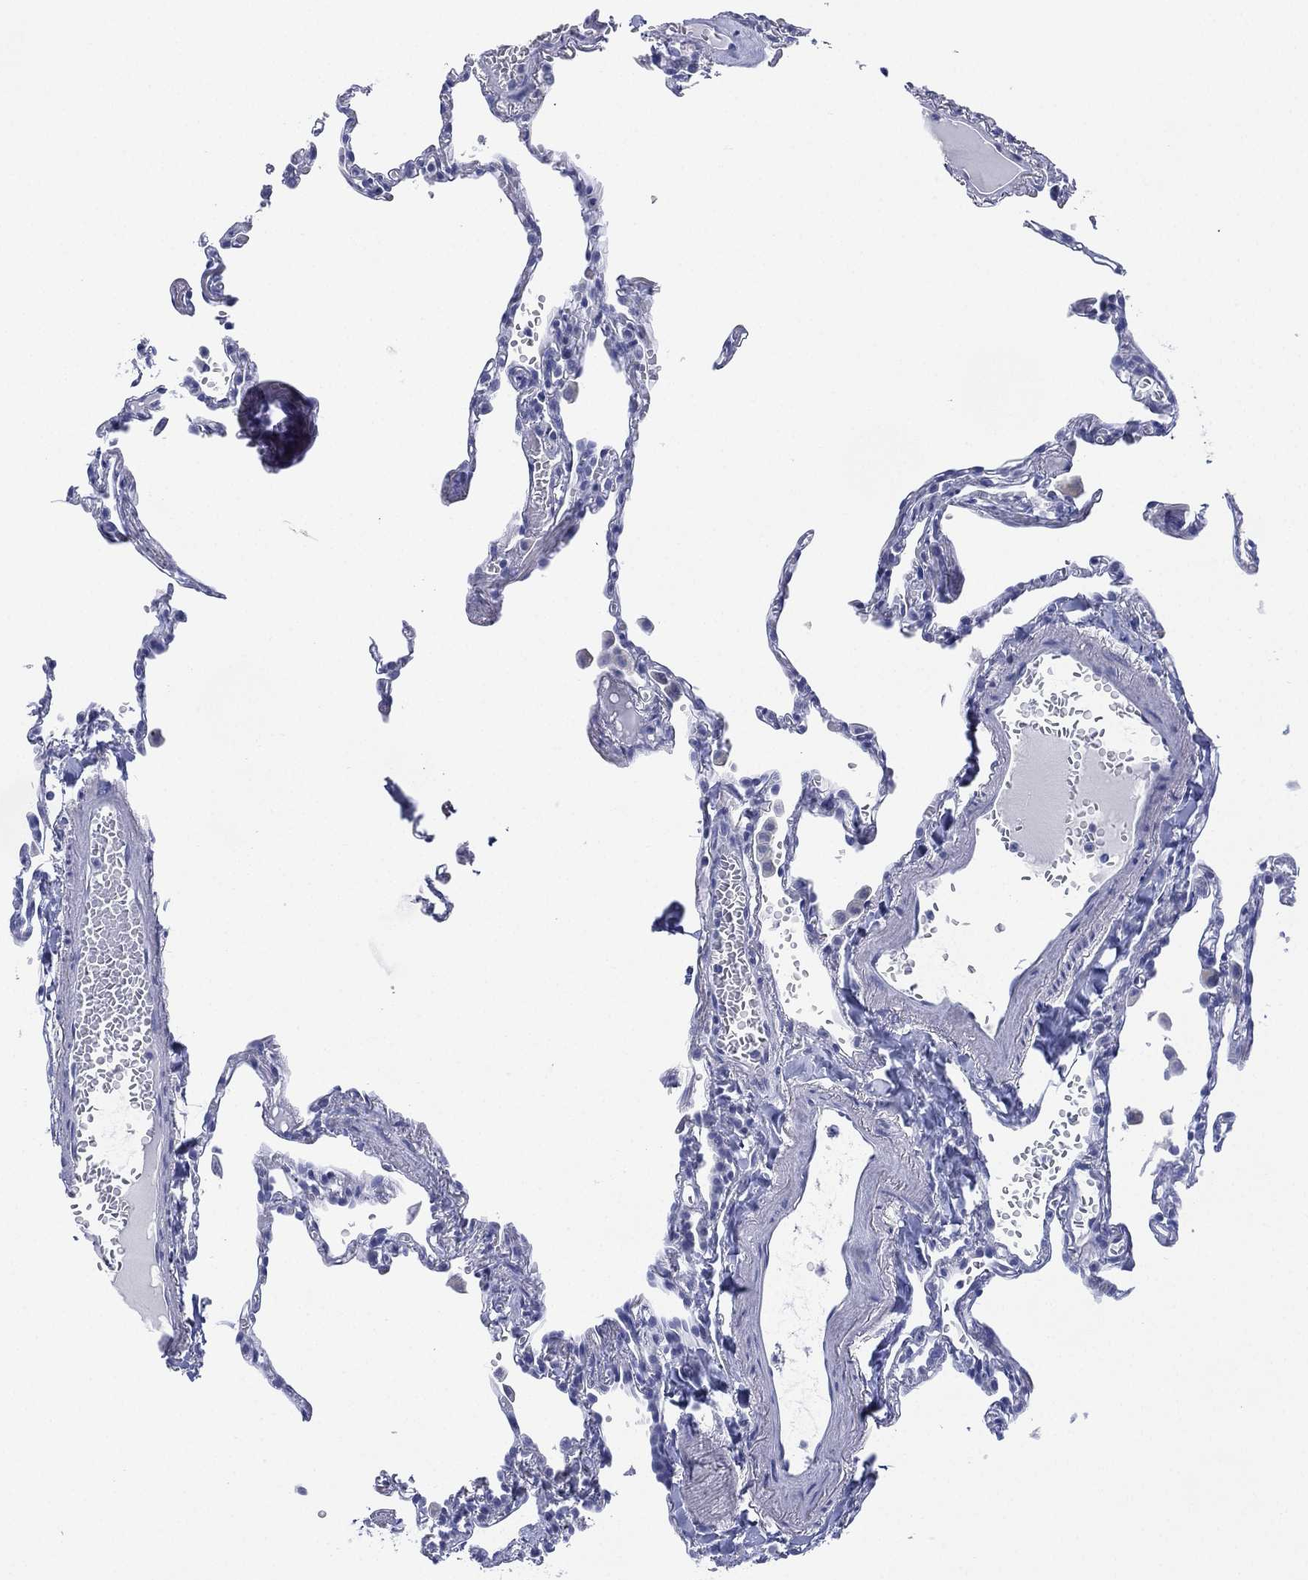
{"staining": {"intensity": "negative", "quantity": "none", "location": "none"}, "tissue": "lung", "cell_type": "Alveolar cells", "image_type": "normal", "snomed": [{"axis": "morphology", "description": "Normal tissue, NOS"}, {"axis": "topography", "description": "Lung"}], "caption": "An image of human lung is negative for staining in alveolar cells. The staining was performed using DAB (3,3'-diaminobenzidine) to visualize the protein expression in brown, while the nuclei were stained in blue with hematoxylin (Magnification: 20x).", "gene": "DSG1", "patient": {"sex": "male", "age": 78}}